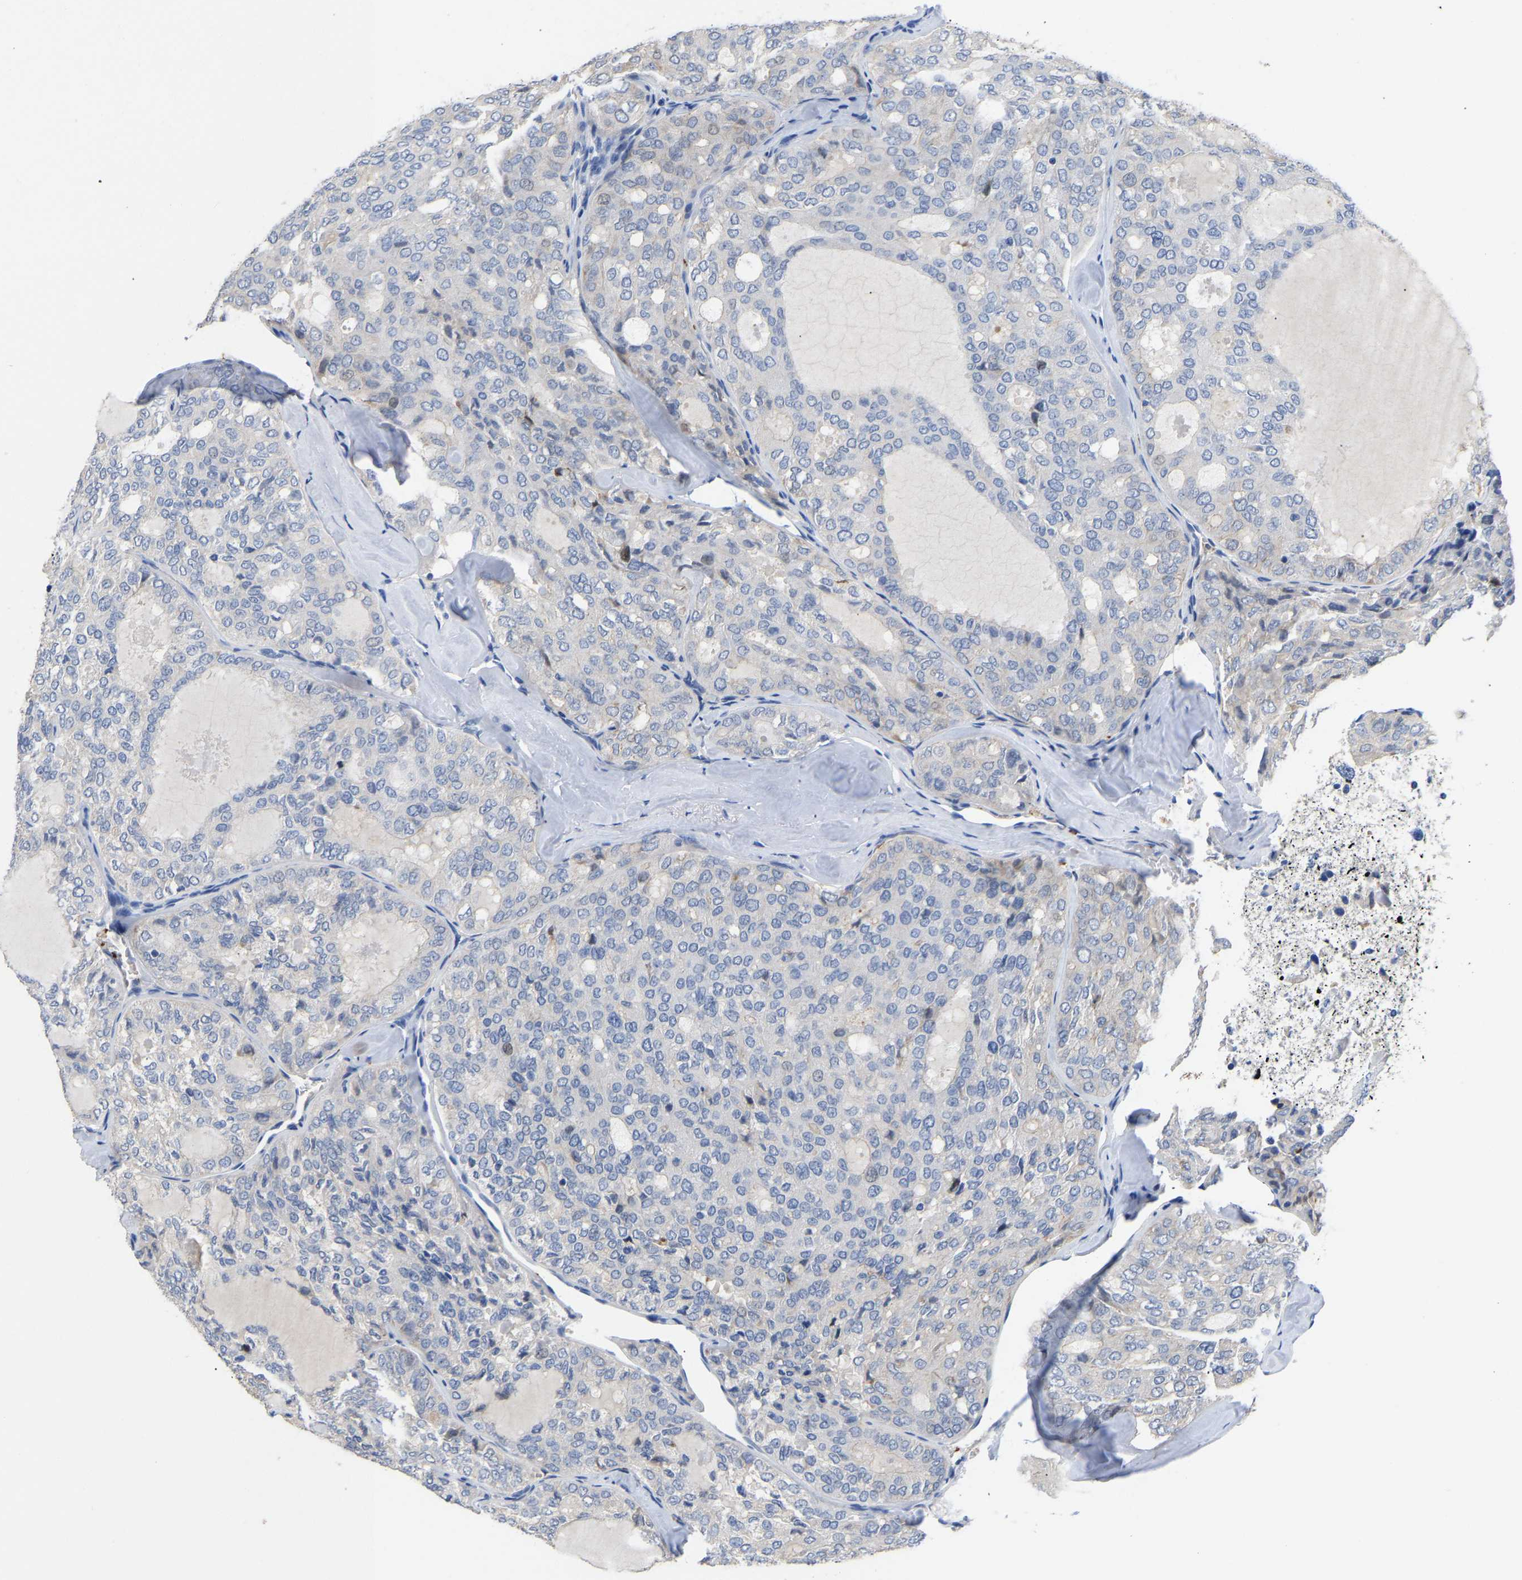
{"staining": {"intensity": "negative", "quantity": "none", "location": "none"}, "tissue": "thyroid cancer", "cell_type": "Tumor cells", "image_type": "cancer", "snomed": [{"axis": "morphology", "description": "Follicular adenoma carcinoma, NOS"}, {"axis": "topography", "description": "Thyroid gland"}], "caption": "There is no significant expression in tumor cells of thyroid cancer. The staining was performed using DAB to visualize the protein expression in brown, while the nuclei were stained in blue with hematoxylin (Magnification: 20x).", "gene": "FGF18", "patient": {"sex": "male", "age": 75}}